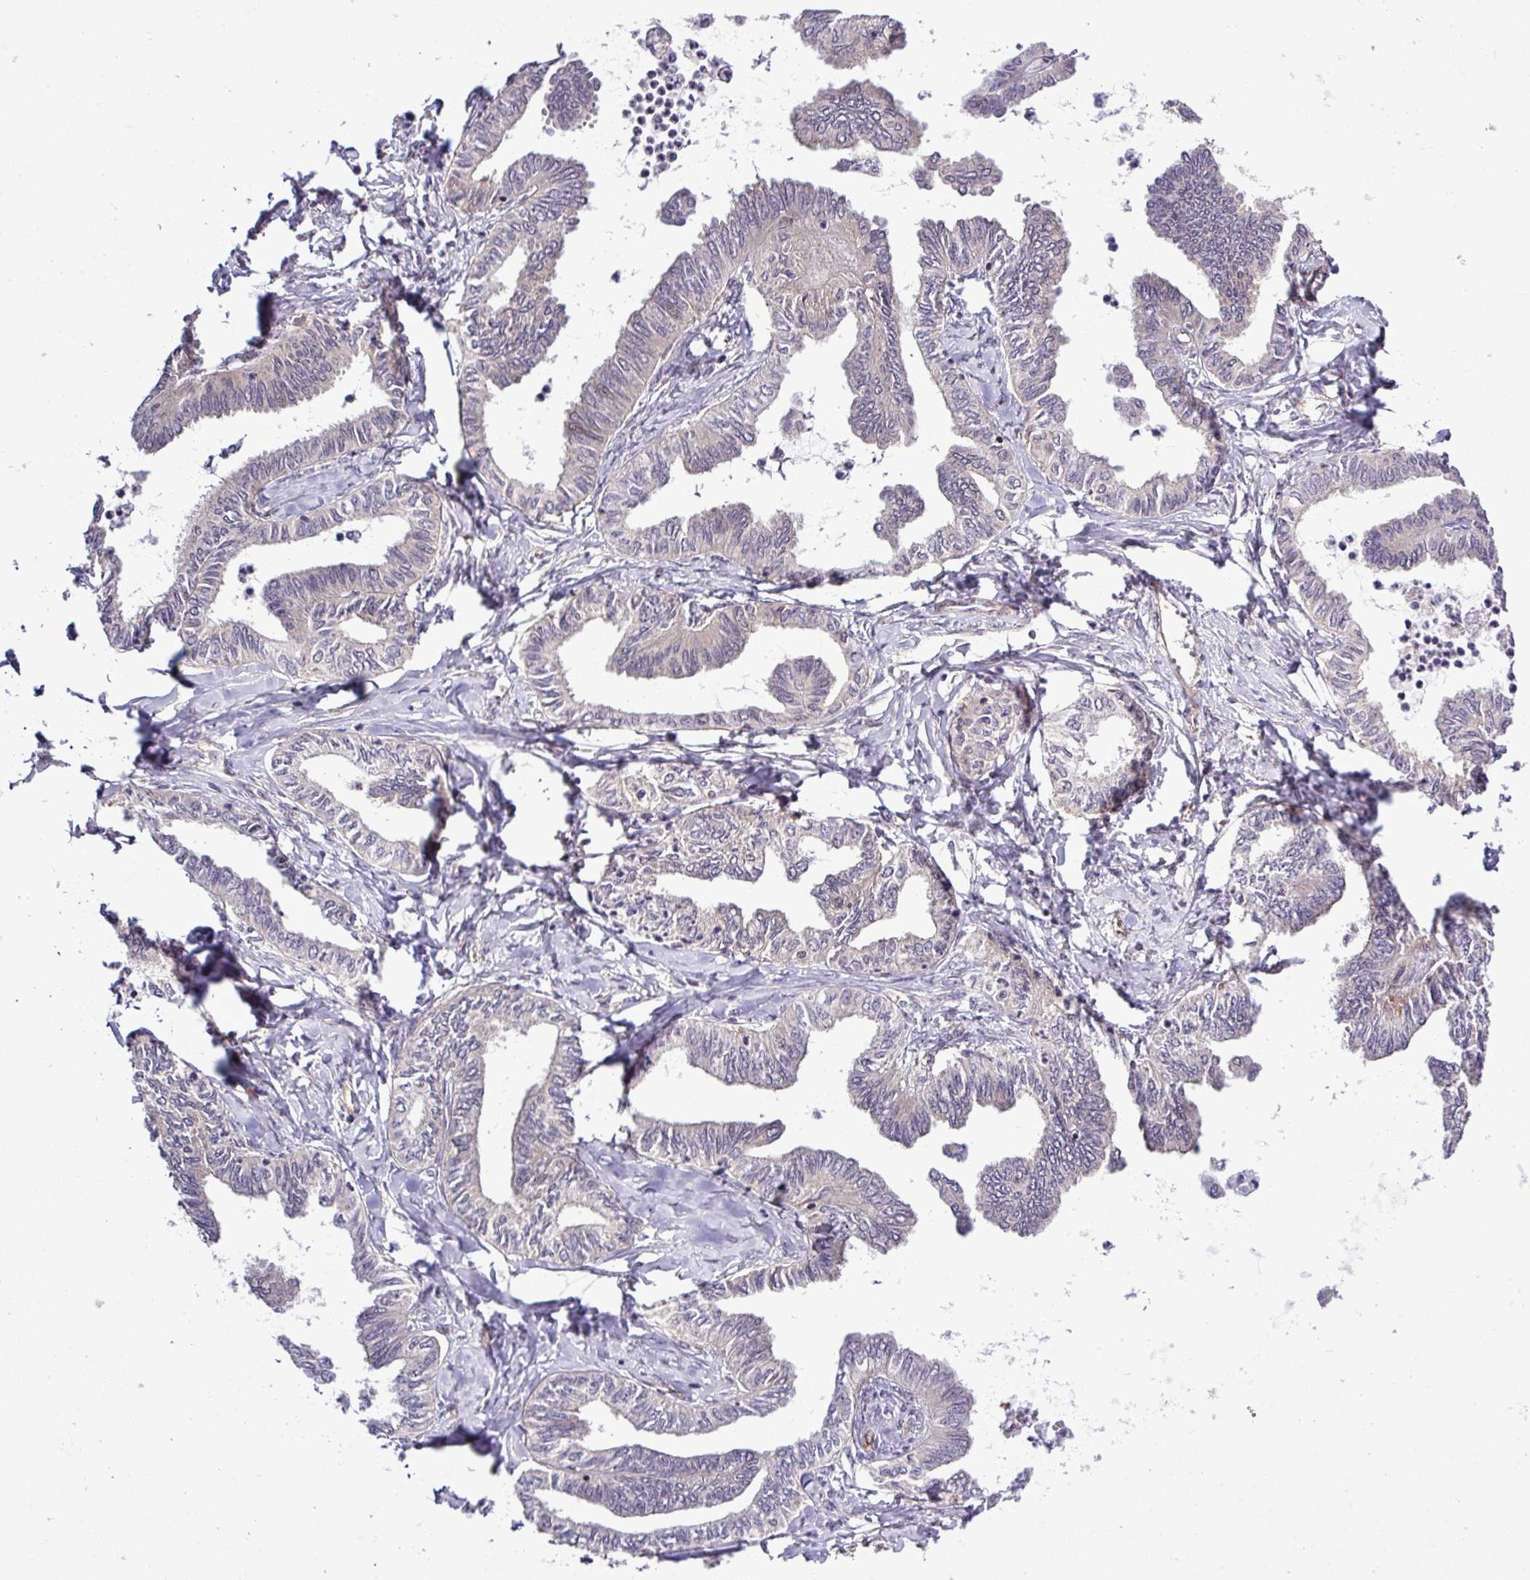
{"staining": {"intensity": "negative", "quantity": "none", "location": "none"}, "tissue": "ovarian cancer", "cell_type": "Tumor cells", "image_type": "cancer", "snomed": [{"axis": "morphology", "description": "Carcinoma, endometroid"}, {"axis": "topography", "description": "Ovary"}], "caption": "Immunohistochemistry of ovarian cancer (endometroid carcinoma) demonstrates no positivity in tumor cells.", "gene": "CARHSP1", "patient": {"sex": "female", "age": 70}}